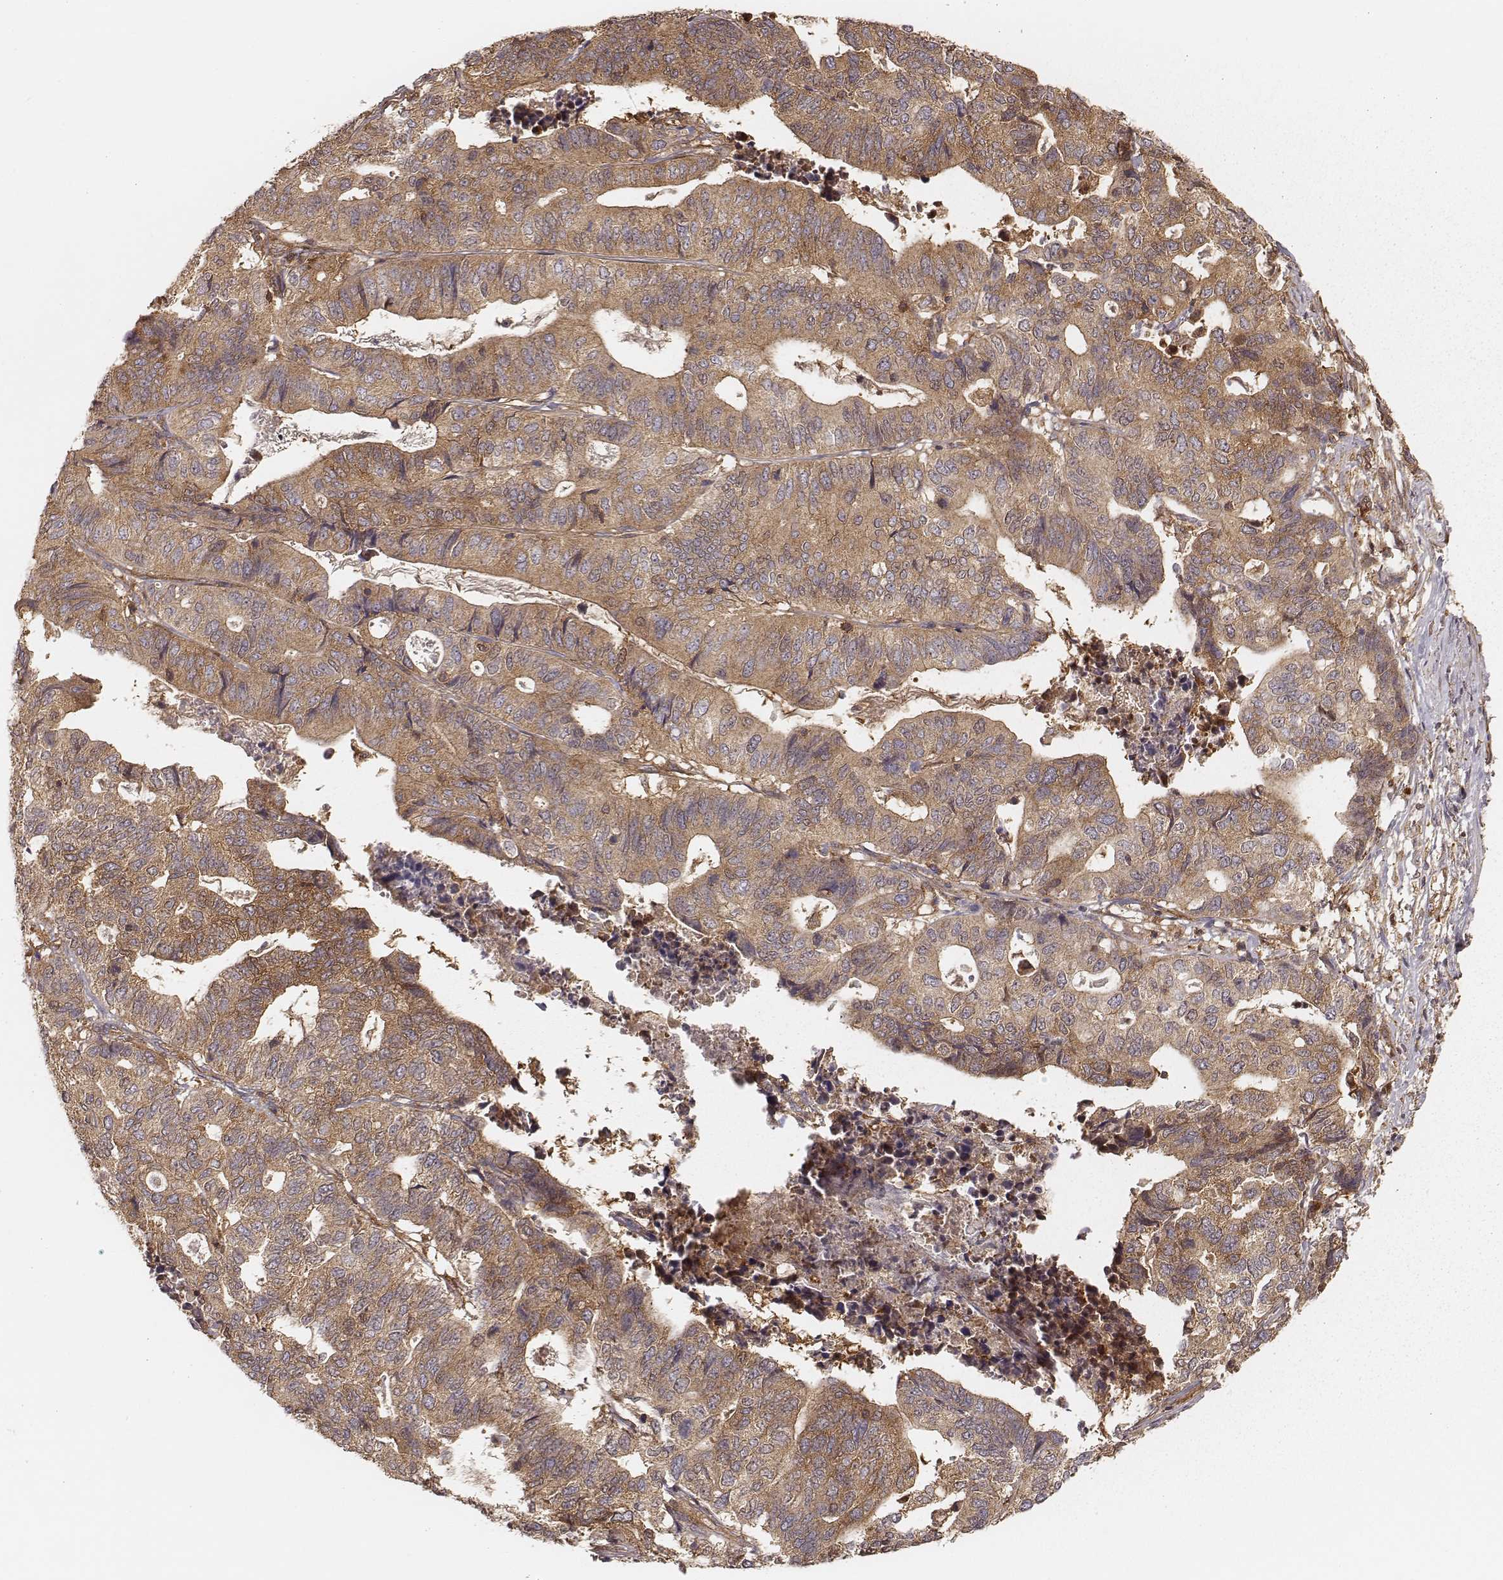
{"staining": {"intensity": "strong", "quantity": "<25%", "location": "cytoplasmic/membranous"}, "tissue": "stomach cancer", "cell_type": "Tumor cells", "image_type": "cancer", "snomed": [{"axis": "morphology", "description": "Adenocarcinoma, NOS"}, {"axis": "topography", "description": "Stomach, upper"}], "caption": "Stomach adenocarcinoma stained with immunohistochemistry (IHC) exhibits strong cytoplasmic/membranous expression in about <25% of tumor cells.", "gene": "CARS1", "patient": {"sex": "female", "age": 67}}